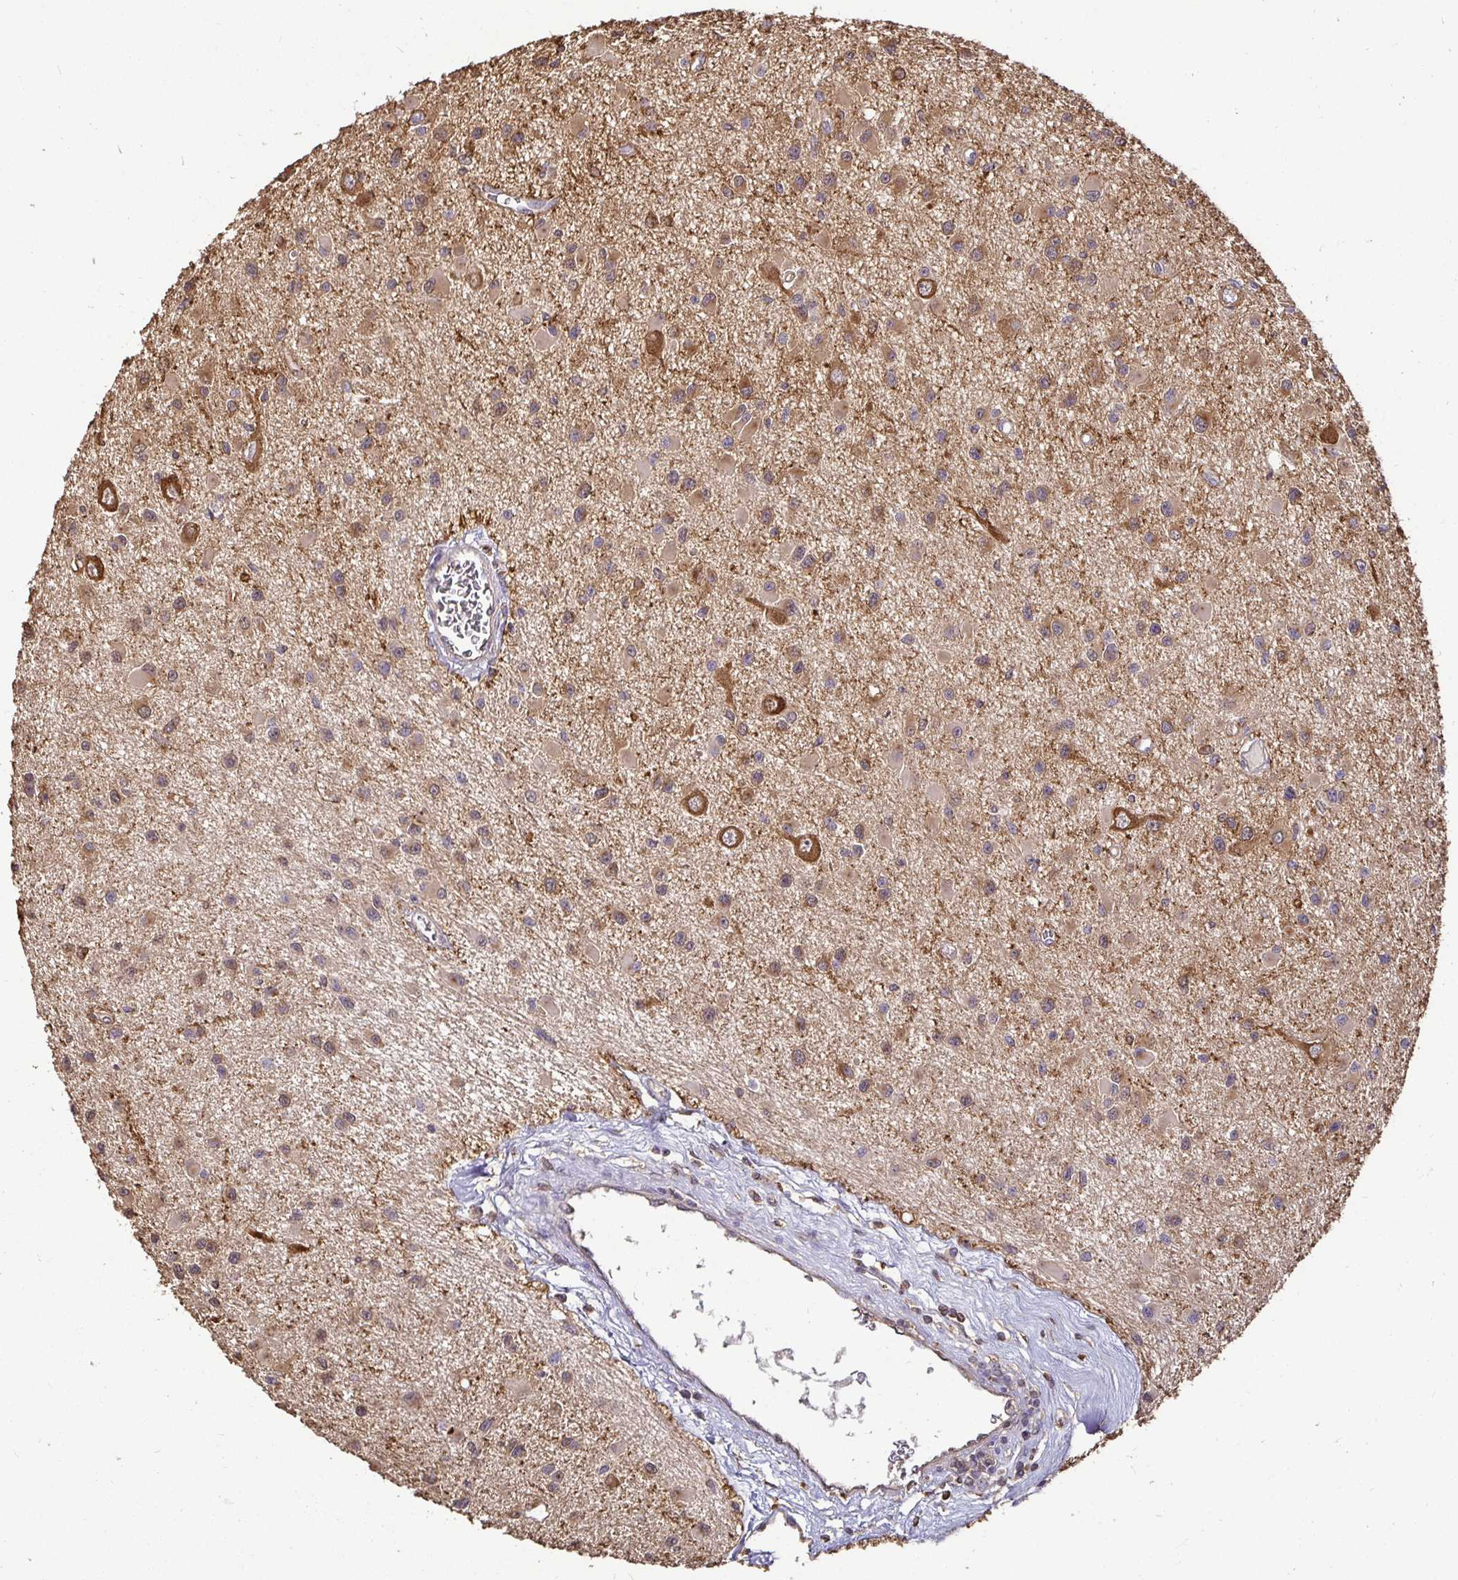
{"staining": {"intensity": "moderate", "quantity": ">75%", "location": "cytoplasmic/membranous"}, "tissue": "glioma", "cell_type": "Tumor cells", "image_type": "cancer", "snomed": [{"axis": "morphology", "description": "Glioma, malignant, High grade"}, {"axis": "topography", "description": "Brain"}], "caption": "IHC staining of glioma, which displays medium levels of moderate cytoplasmic/membranous positivity in approximately >75% of tumor cells indicating moderate cytoplasmic/membranous protein staining. The staining was performed using DAB (brown) for protein detection and nuclei were counterstained in hematoxylin (blue).", "gene": "MAPK8IP3", "patient": {"sex": "male", "age": 54}}